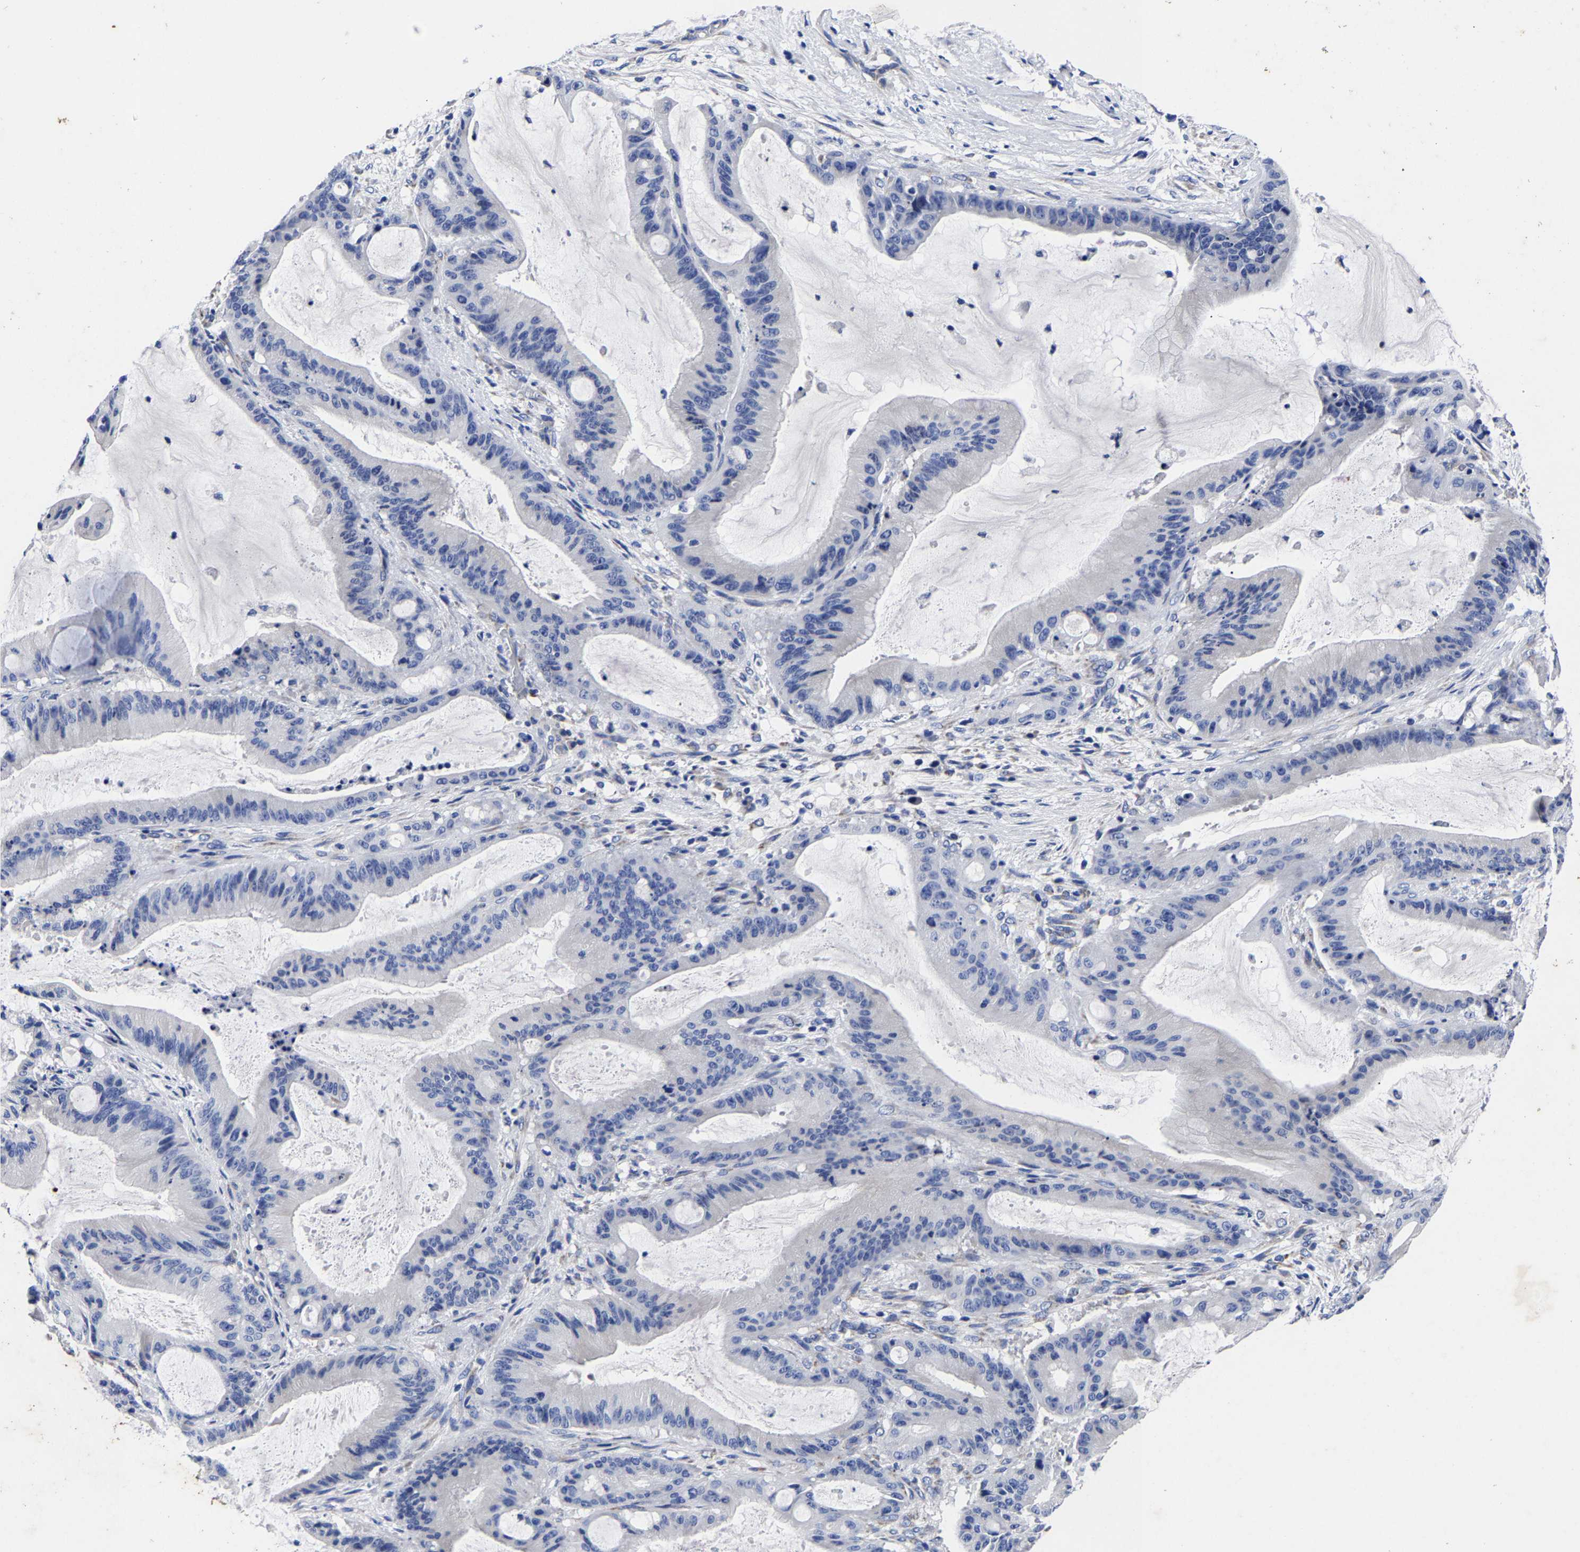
{"staining": {"intensity": "negative", "quantity": "none", "location": "none"}, "tissue": "liver cancer", "cell_type": "Tumor cells", "image_type": "cancer", "snomed": [{"axis": "morphology", "description": "Normal tissue, NOS"}, {"axis": "morphology", "description": "Cholangiocarcinoma"}, {"axis": "topography", "description": "Liver"}, {"axis": "topography", "description": "Peripheral nerve tissue"}], "caption": "IHC histopathology image of neoplastic tissue: liver cancer stained with DAB reveals no significant protein positivity in tumor cells. (Stains: DAB (3,3'-diaminobenzidine) IHC with hematoxylin counter stain, Microscopy: brightfield microscopy at high magnification).", "gene": "AASS", "patient": {"sex": "female", "age": 73}}